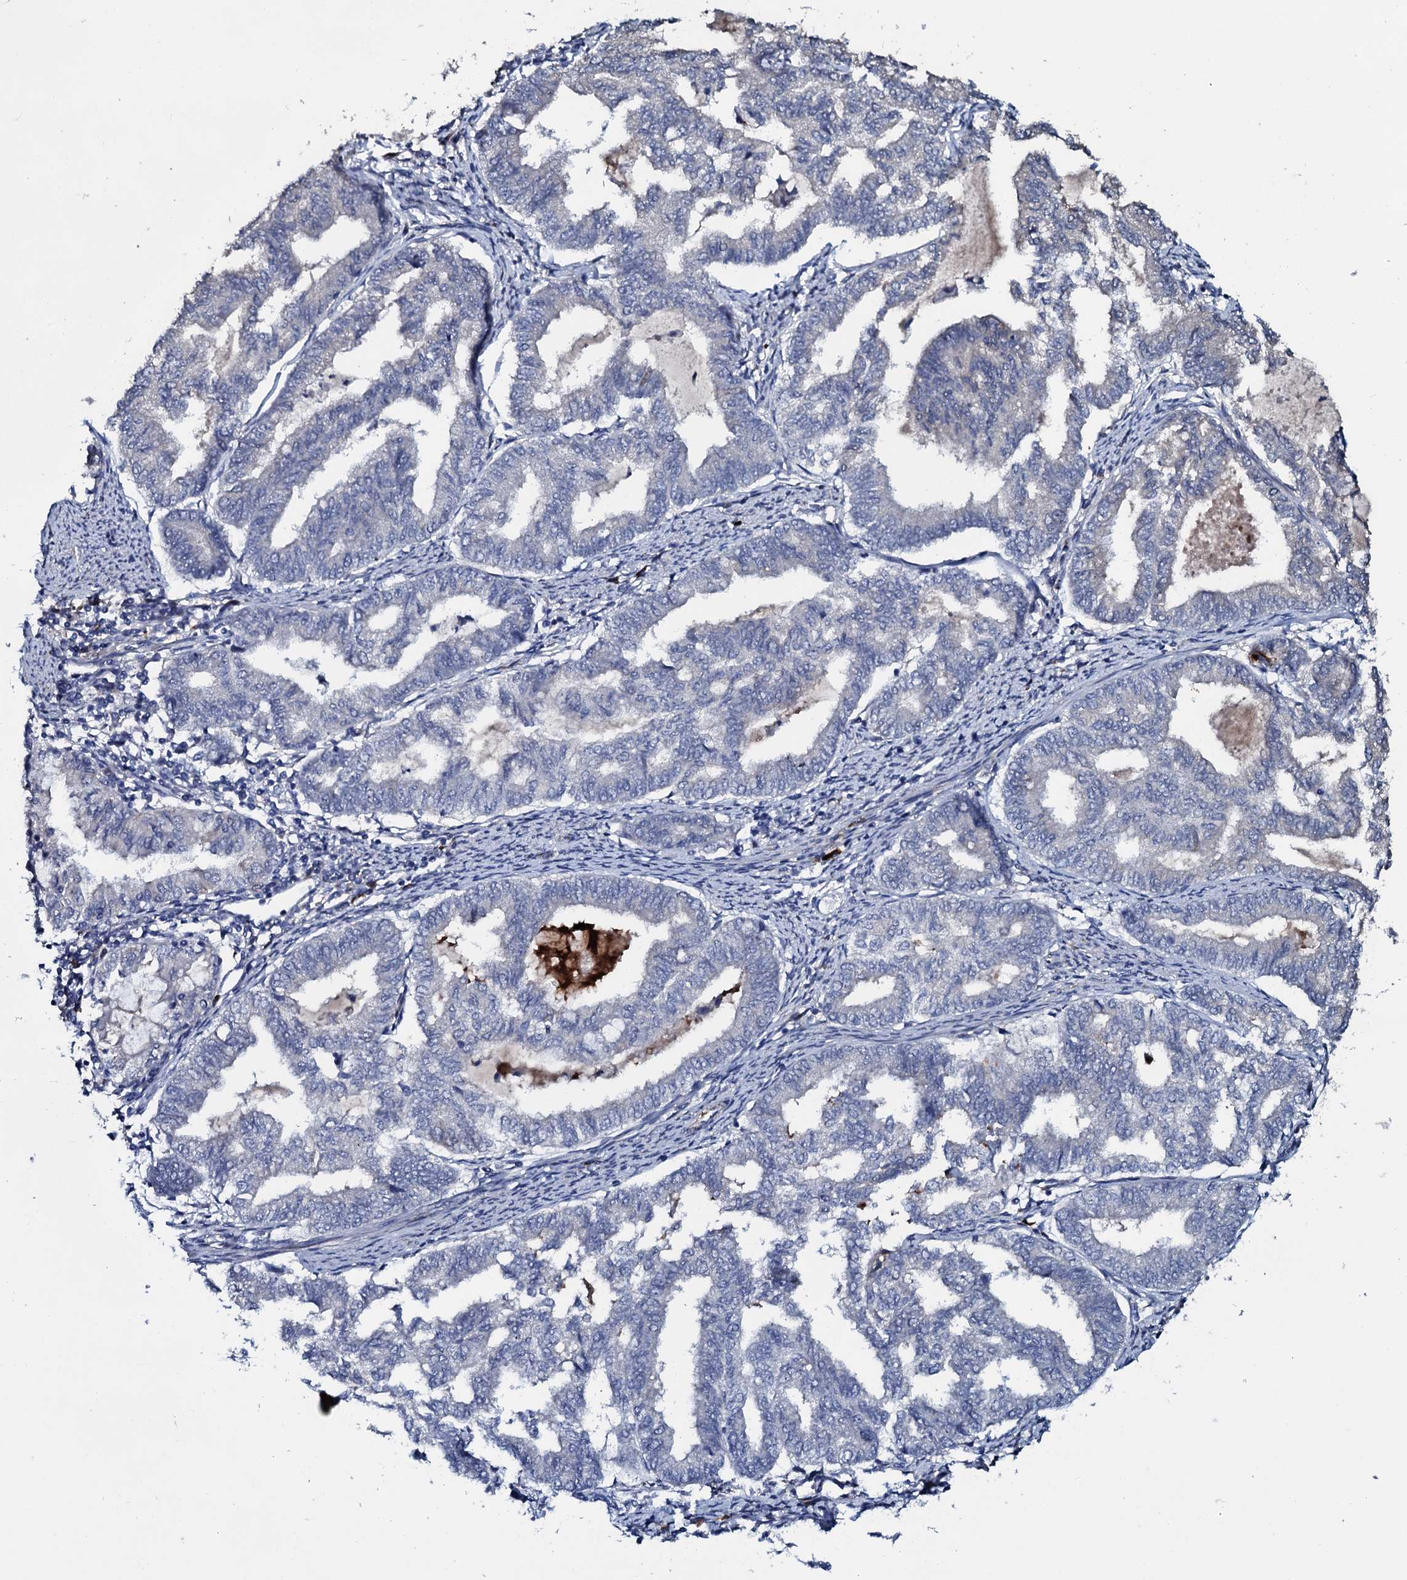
{"staining": {"intensity": "negative", "quantity": "none", "location": "none"}, "tissue": "endometrial cancer", "cell_type": "Tumor cells", "image_type": "cancer", "snomed": [{"axis": "morphology", "description": "Adenocarcinoma, NOS"}, {"axis": "topography", "description": "Endometrium"}], "caption": "This photomicrograph is of endometrial adenocarcinoma stained with immunohistochemistry (IHC) to label a protein in brown with the nuclei are counter-stained blue. There is no expression in tumor cells.", "gene": "IL12B", "patient": {"sex": "female", "age": 79}}